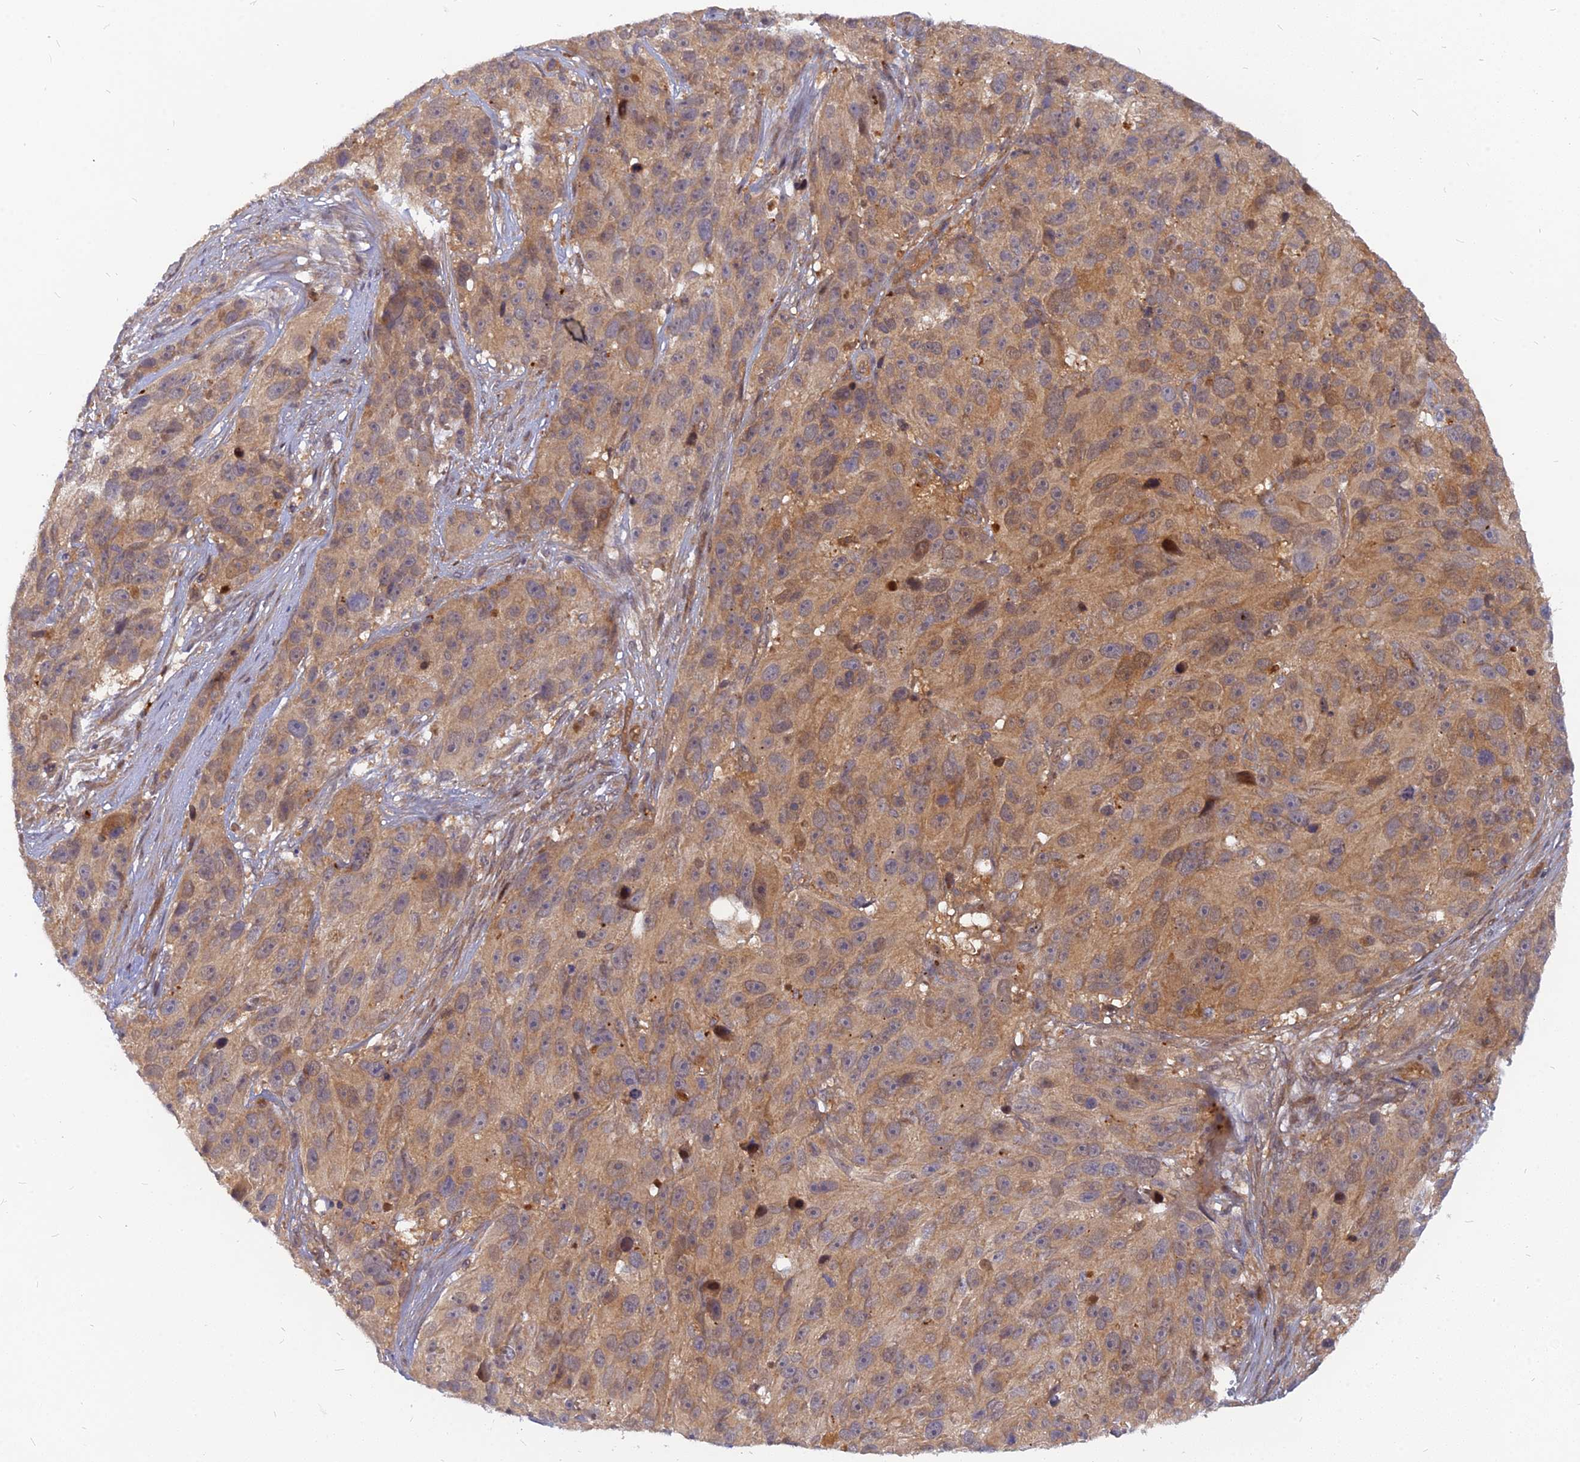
{"staining": {"intensity": "moderate", "quantity": ">75%", "location": "cytoplasmic/membranous"}, "tissue": "melanoma", "cell_type": "Tumor cells", "image_type": "cancer", "snomed": [{"axis": "morphology", "description": "Malignant melanoma, NOS"}, {"axis": "topography", "description": "Skin"}], "caption": "Immunohistochemistry (IHC) staining of melanoma, which demonstrates medium levels of moderate cytoplasmic/membranous expression in about >75% of tumor cells indicating moderate cytoplasmic/membranous protein expression. The staining was performed using DAB (3,3'-diaminobenzidine) (brown) for protein detection and nuclei were counterstained in hematoxylin (blue).", "gene": "ARL2BP", "patient": {"sex": "male", "age": 84}}